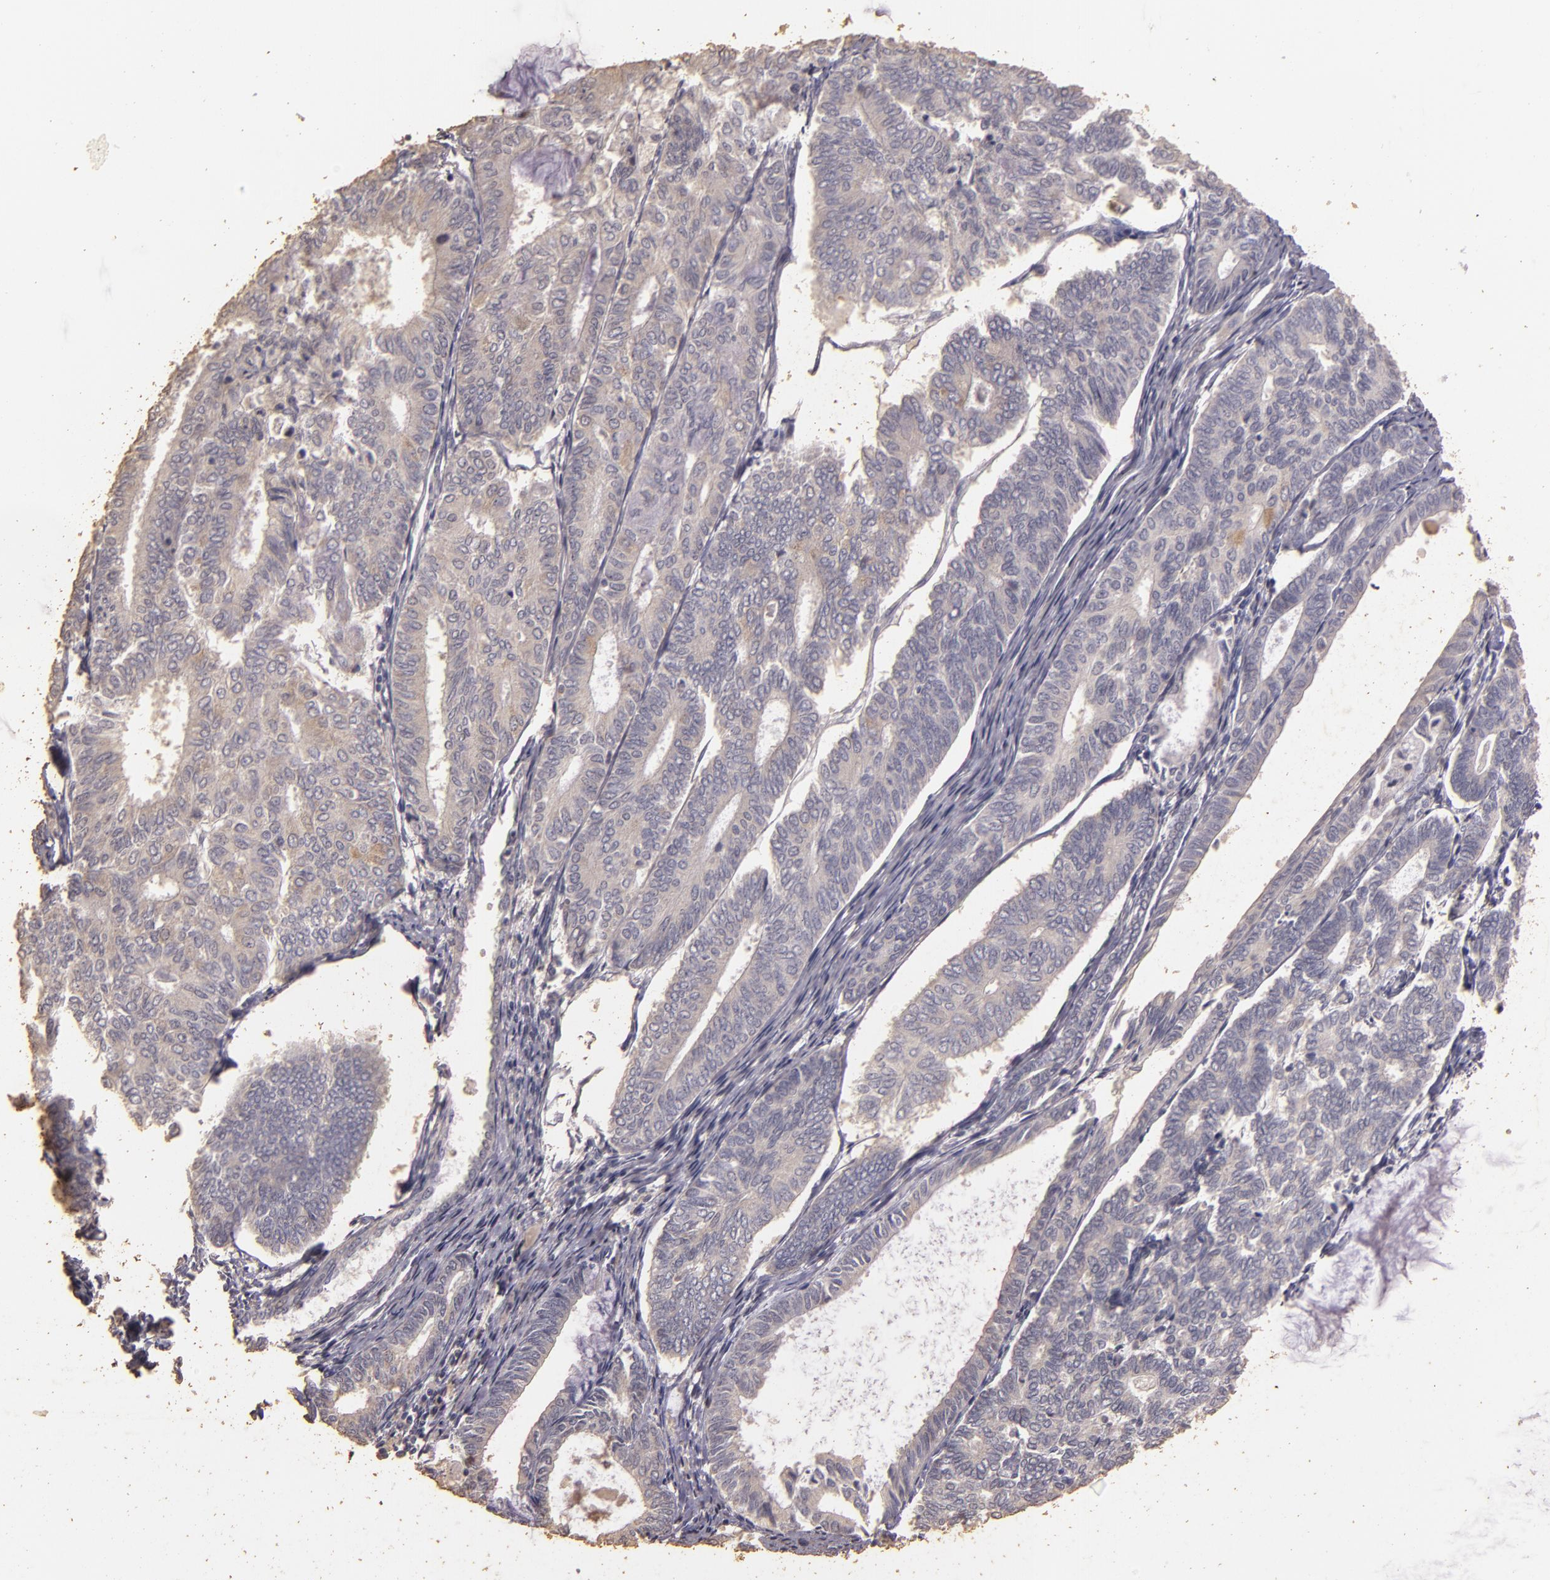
{"staining": {"intensity": "weak", "quantity": "25%-75%", "location": "cytoplasmic/membranous"}, "tissue": "endometrial cancer", "cell_type": "Tumor cells", "image_type": "cancer", "snomed": [{"axis": "morphology", "description": "Adenocarcinoma, NOS"}, {"axis": "topography", "description": "Endometrium"}], "caption": "IHC (DAB) staining of human endometrial cancer reveals weak cytoplasmic/membranous protein positivity in approximately 25%-75% of tumor cells.", "gene": "BCL2L13", "patient": {"sex": "female", "age": 59}}